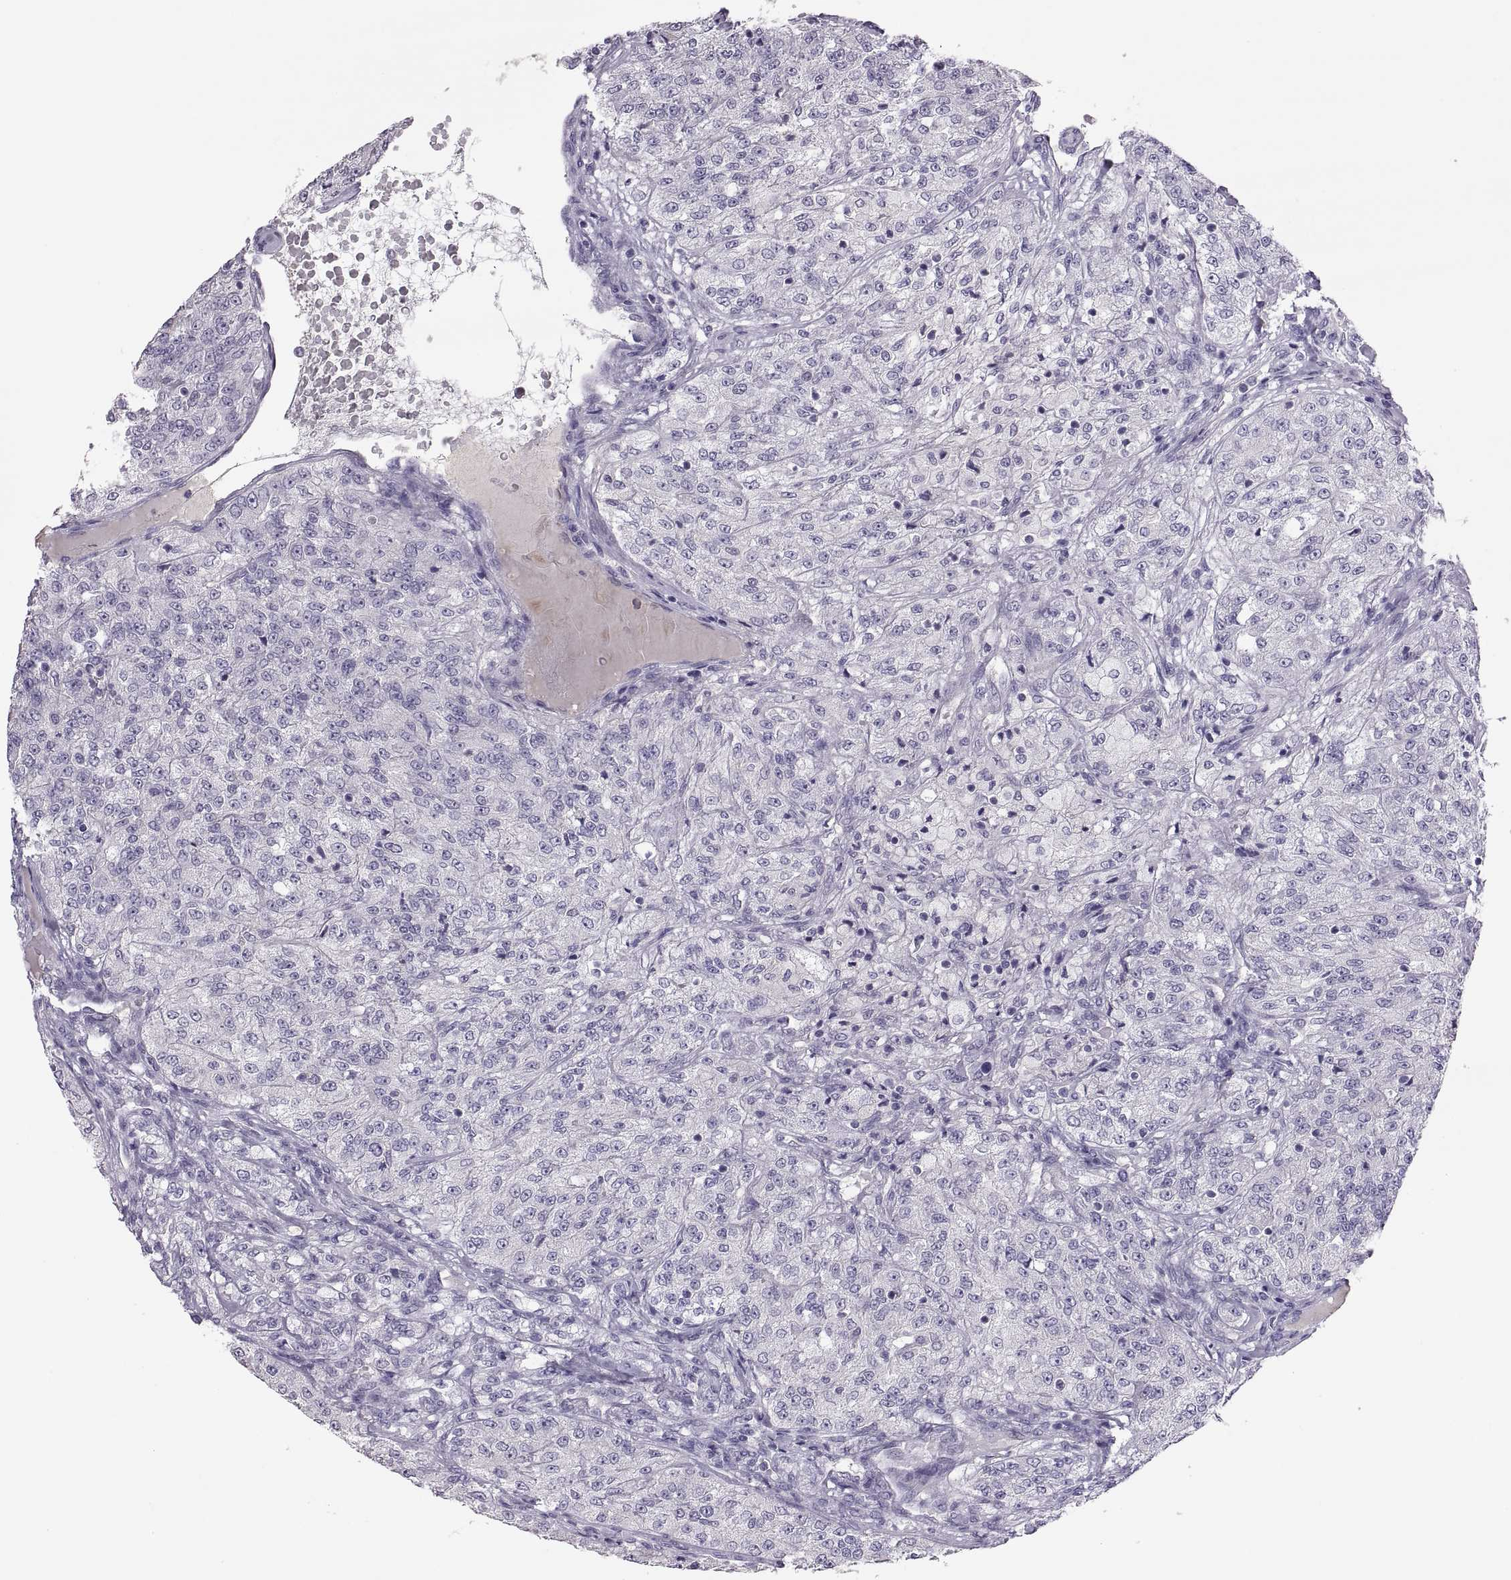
{"staining": {"intensity": "negative", "quantity": "none", "location": "none"}, "tissue": "renal cancer", "cell_type": "Tumor cells", "image_type": "cancer", "snomed": [{"axis": "morphology", "description": "Adenocarcinoma, NOS"}, {"axis": "topography", "description": "Kidney"}], "caption": "Immunohistochemistry image of neoplastic tissue: renal cancer (adenocarcinoma) stained with DAB reveals no significant protein positivity in tumor cells. The staining was performed using DAB to visualize the protein expression in brown, while the nuclei were stained in blue with hematoxylin (Magnification: 20x).", "gene": "TBX19", "patient": {"sex": "female", "age": 63}}